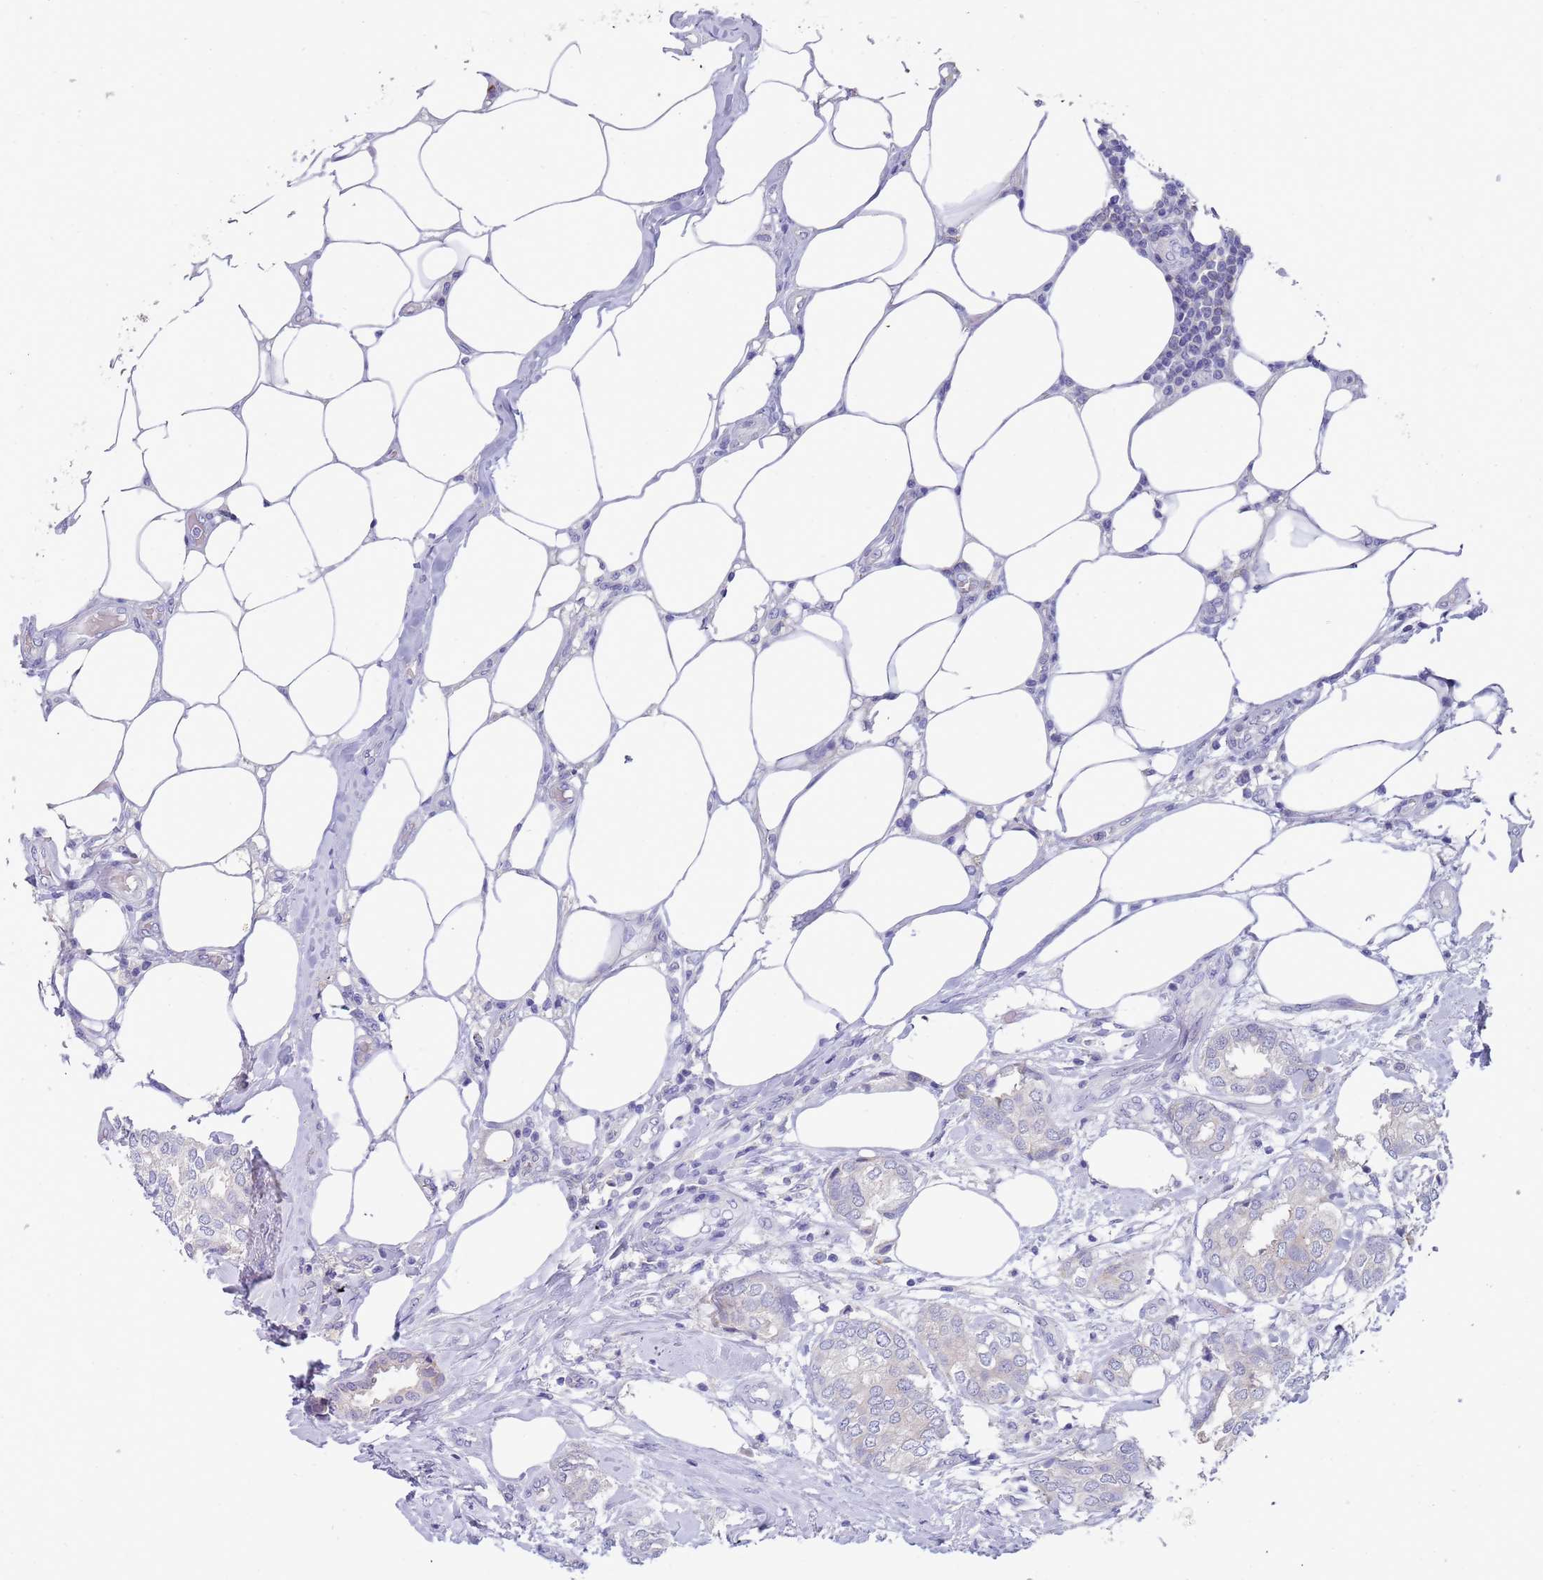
{"staining": {"intensity": "negative", "quantity": "none", "location": "none"}, "tissue": "breast cancer", "cell_type": "Tumor cells", "image_type": "cancer", "snomed": [{"axis": "morphology", "description": "Duct carcinoma"}, {"axis": "topography", "description": "Breast"}], "caption": "Immunohistochemistry (IHC) of breast cancer (intraductal carcinoma) reveals no positivity in tumor cells.", "gene": "TYW1", "patient": {"sex": "female", "age": 73}}